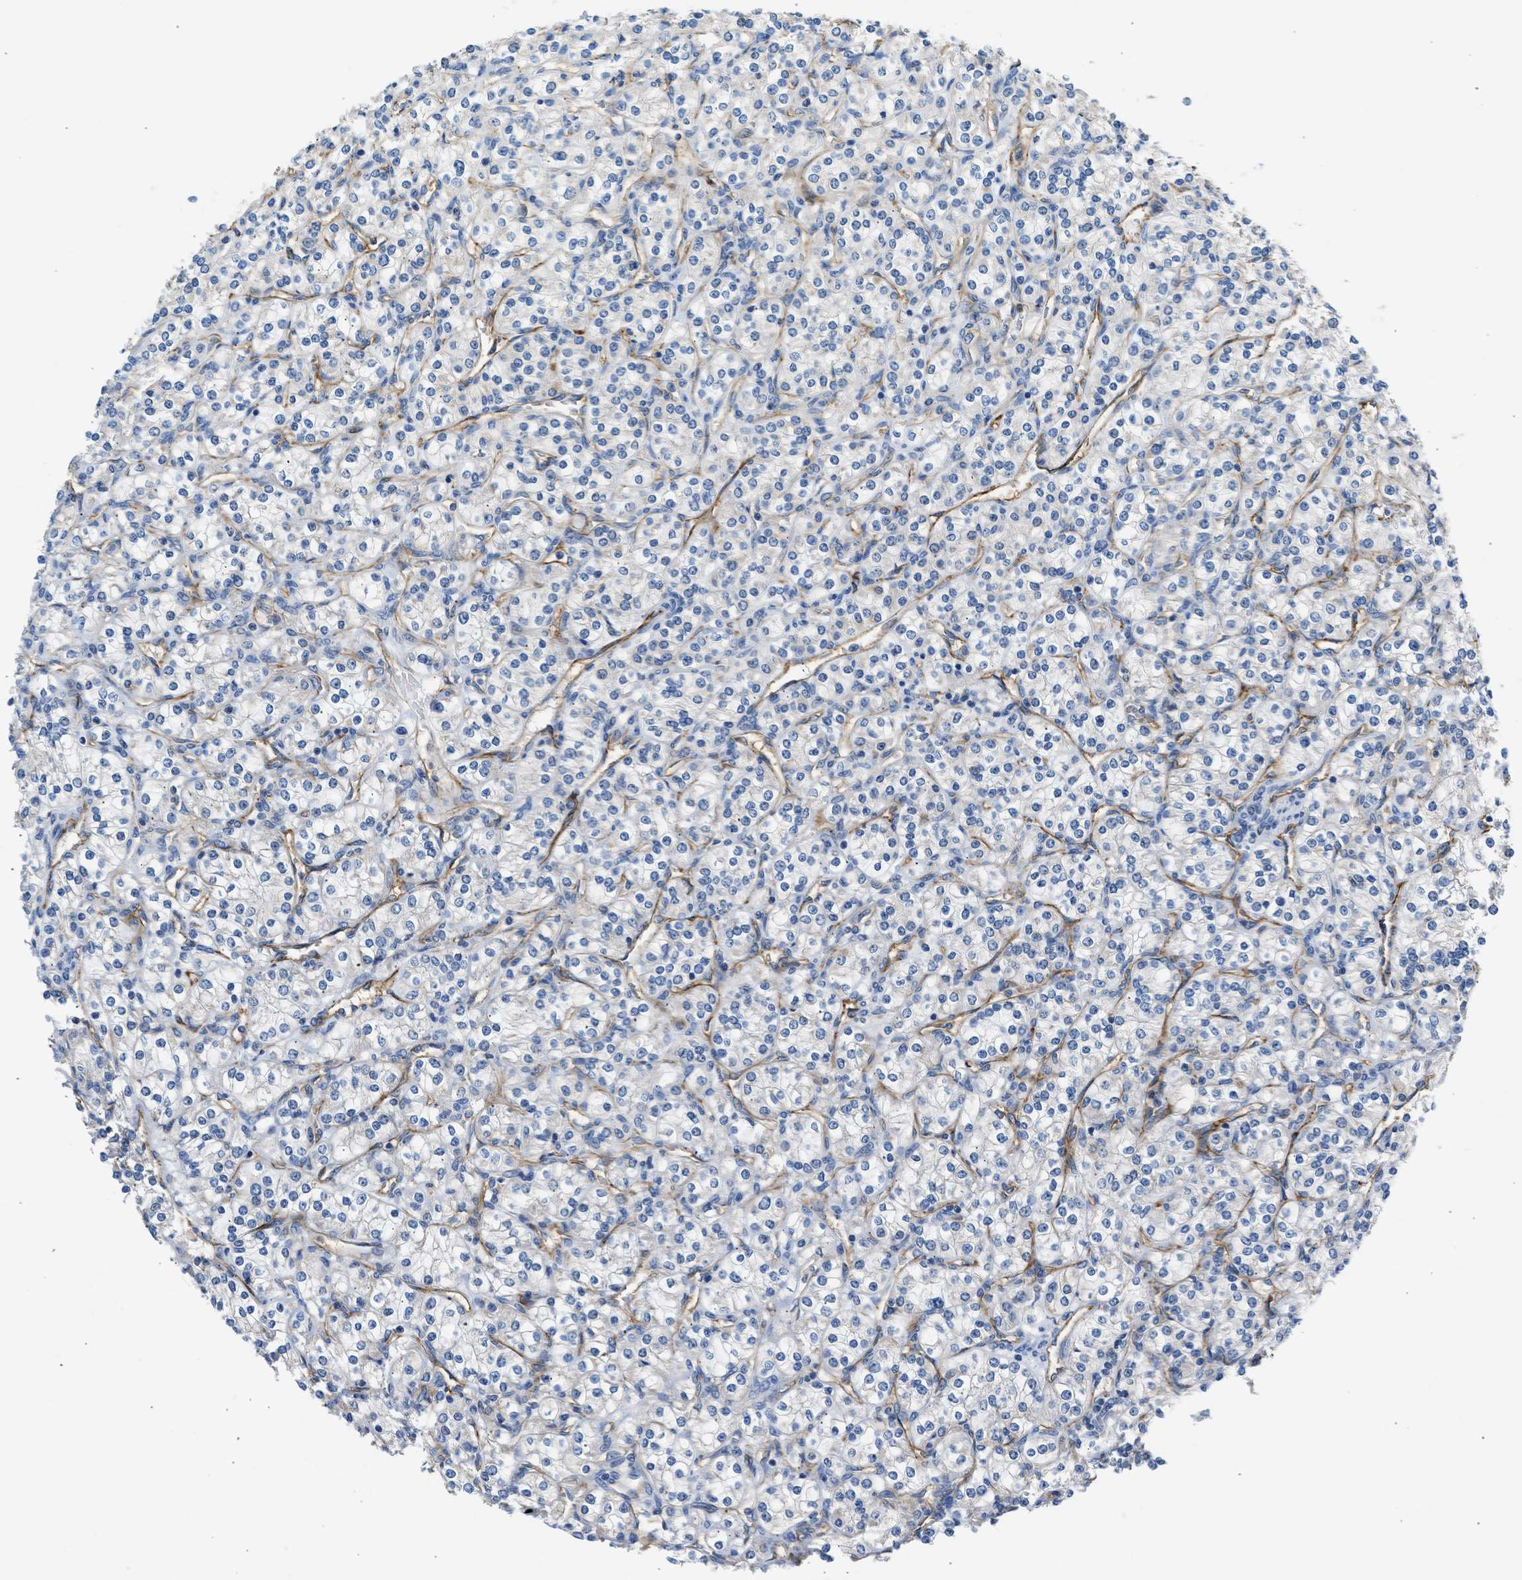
{"staining": {"intensity": "negative", "quantity": "none", "location": "none"}, "tissue": "renal cancer", "cell_type": "Tumor cells", "image_type": "cancer", "snomed": [{"axis": "morphology", "description": "Adenocarcinoma, NOS"}, {"axis": "topography", "description": "Kidney"}], "caption": "Human renal cancer stained for a protein using IHC reveals no expression in tumor cells.", "gene": "ULK4", "patient": {"sex": "male", "age": 77}}